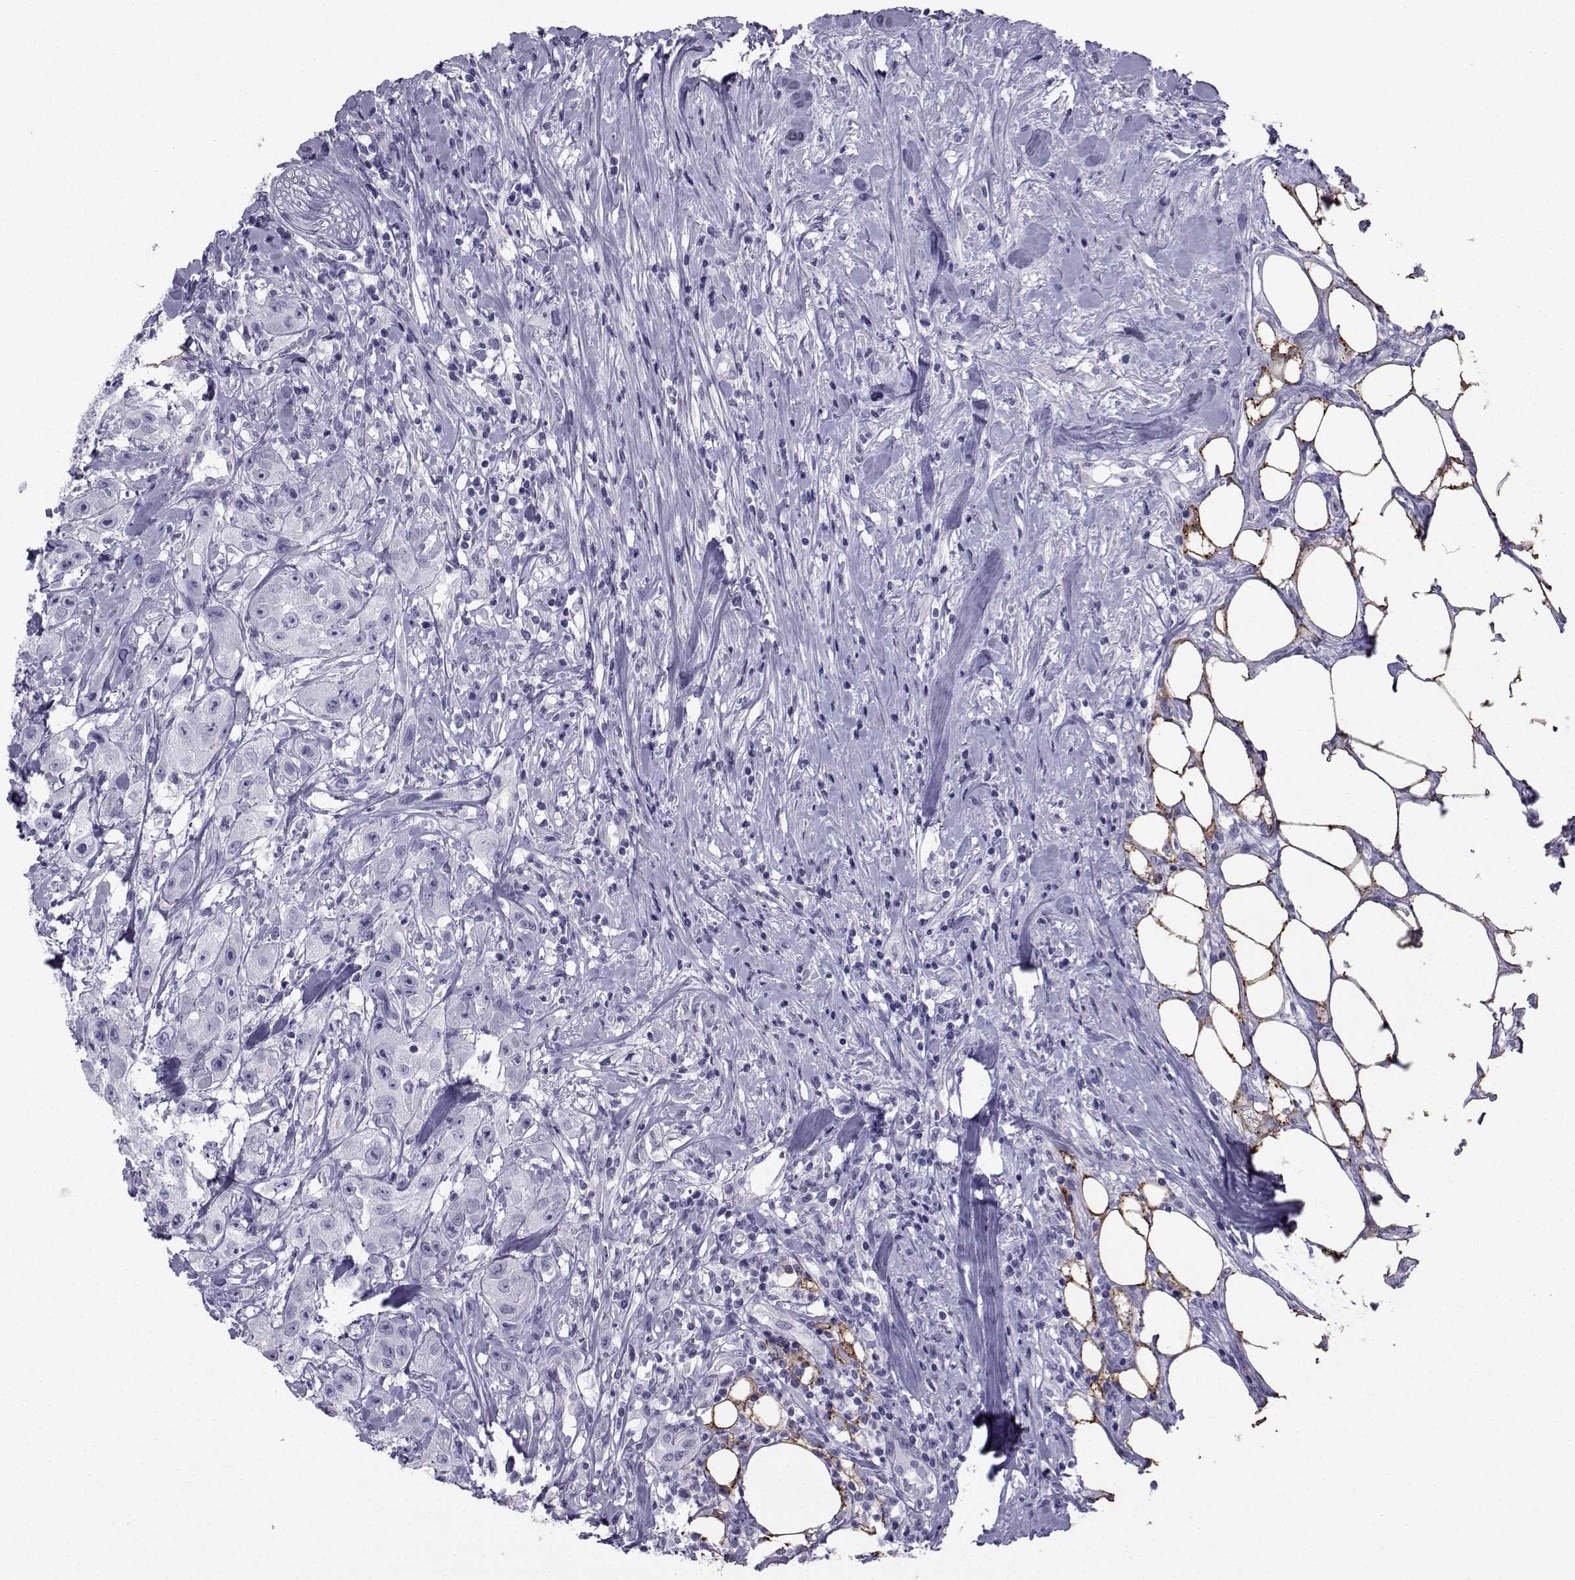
{"staining": {"intensity": "negative", "quantity": "none", "location": "none"}, "tissue": "urothelial cancer", "cell_type": "Tumor cells", "image_type": "cancer", "snomed": [{"axis": "morphology", "description": "Urothelial carcinoma, High grade"}, {"axis": "topography", "description": "Urinary bladder"}], "caption": "Immunohistochemistry micrograph of neoplastic tissue: human urothelial cancer stained with DAB demonstrates no significant protein positivity in tumor cells.", "gene": "SPANXD", "patient": {"sex": "male", "age": 79}}